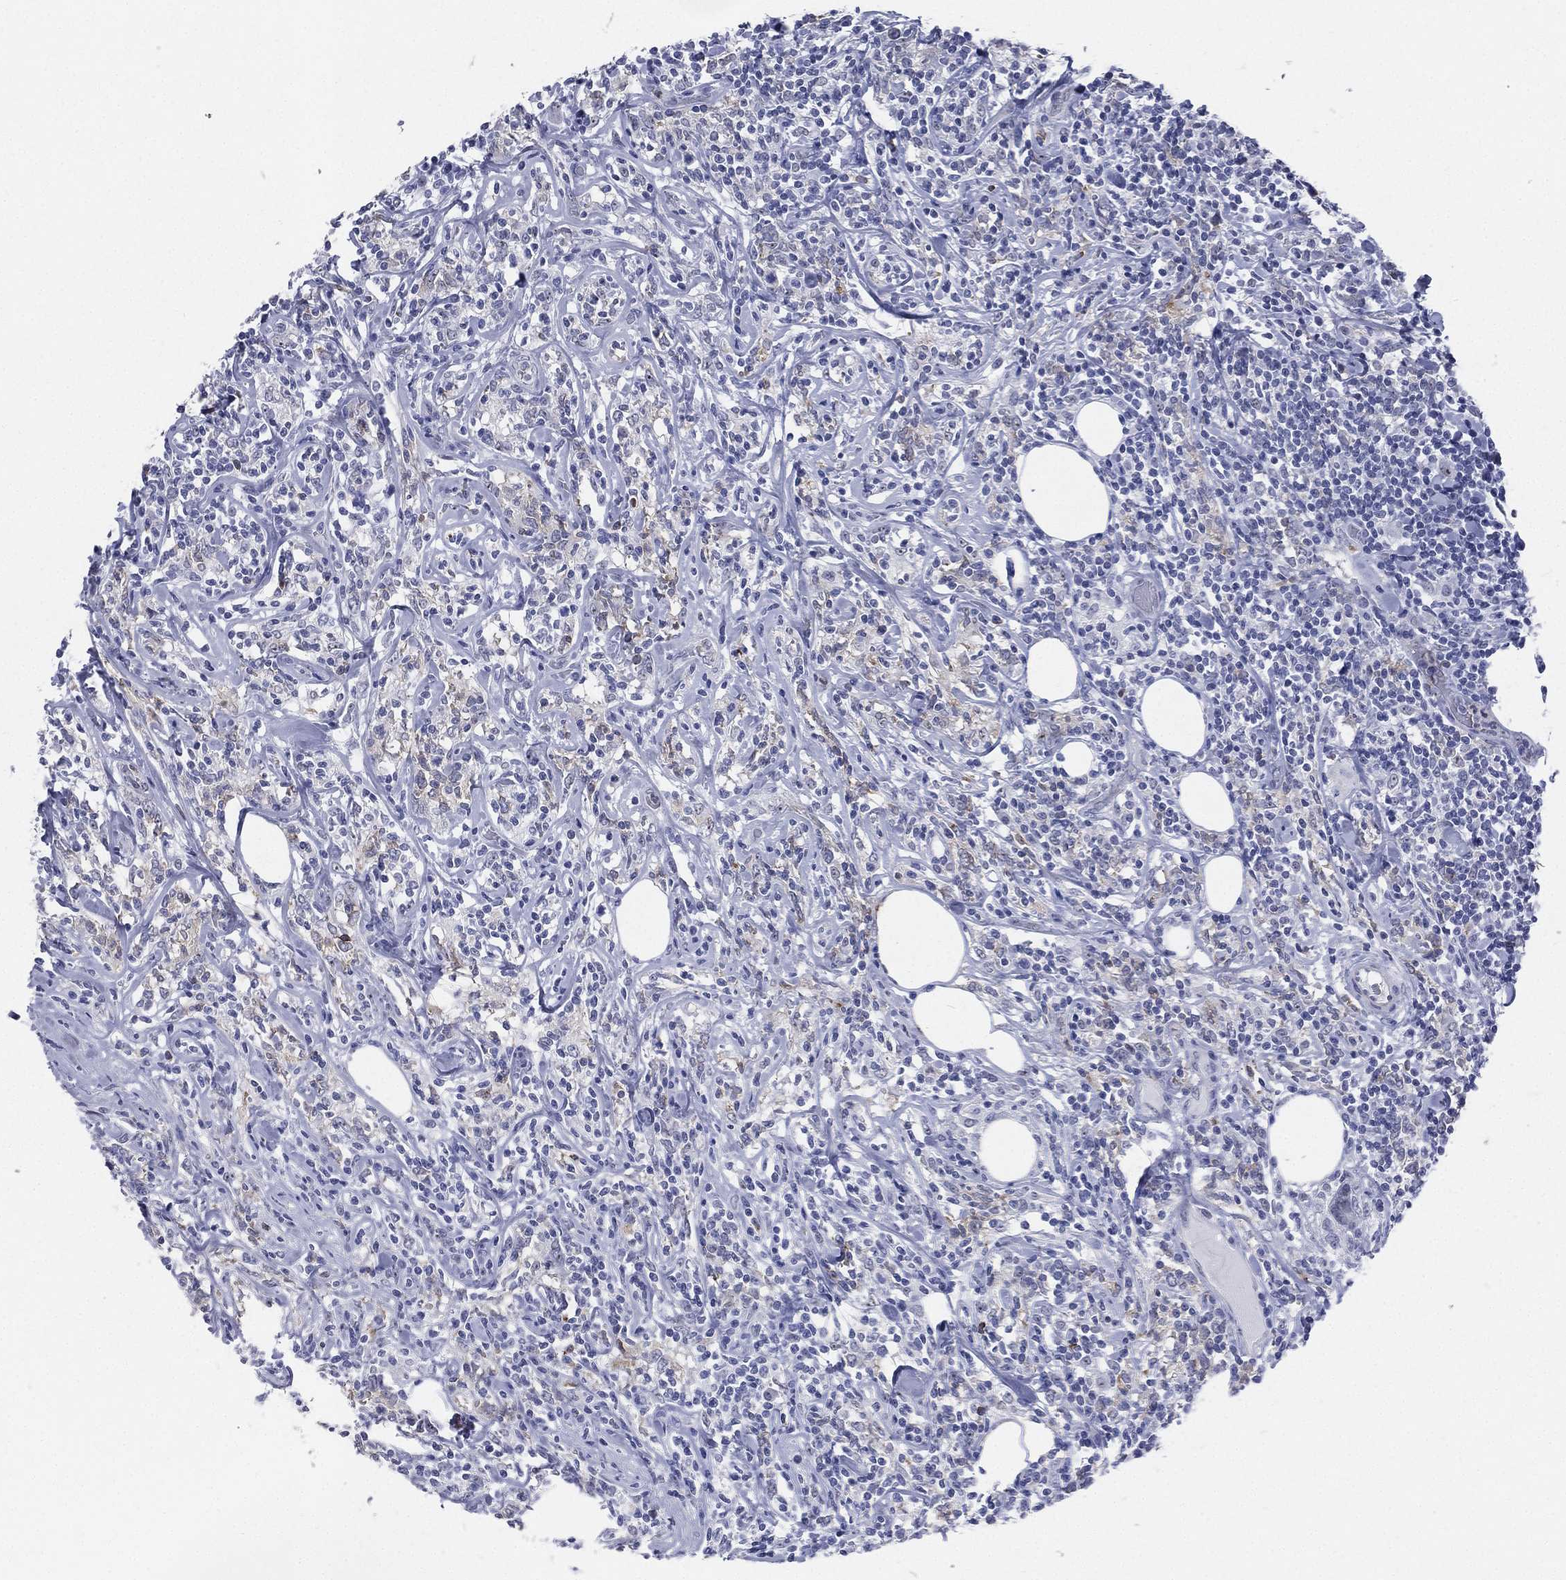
{"staining": {"intensity": "negative", "quantity": "none", "location": "none"}, "tissue": "lymphoma", "cell_type": "Tumor cells", "image_type": "cancer", "snomed": [{"axis": "morphology", "description": "Malignant lymphoma, non-Hodgkin's type, High grade"}, {"axis": "topography", "description": "Lymph node"}], "caption": "Tumor cells show no significant protein expression in high-grade malignant lymphoma, non-Hodgkin's type. The staining is performed using DAB (3,3'-diaminobenzidine) brown chromogen with nuclei counter-stained in using hematoxylin.", "gene": "CD22", "patient": {"sex": "female", "age": 84}}